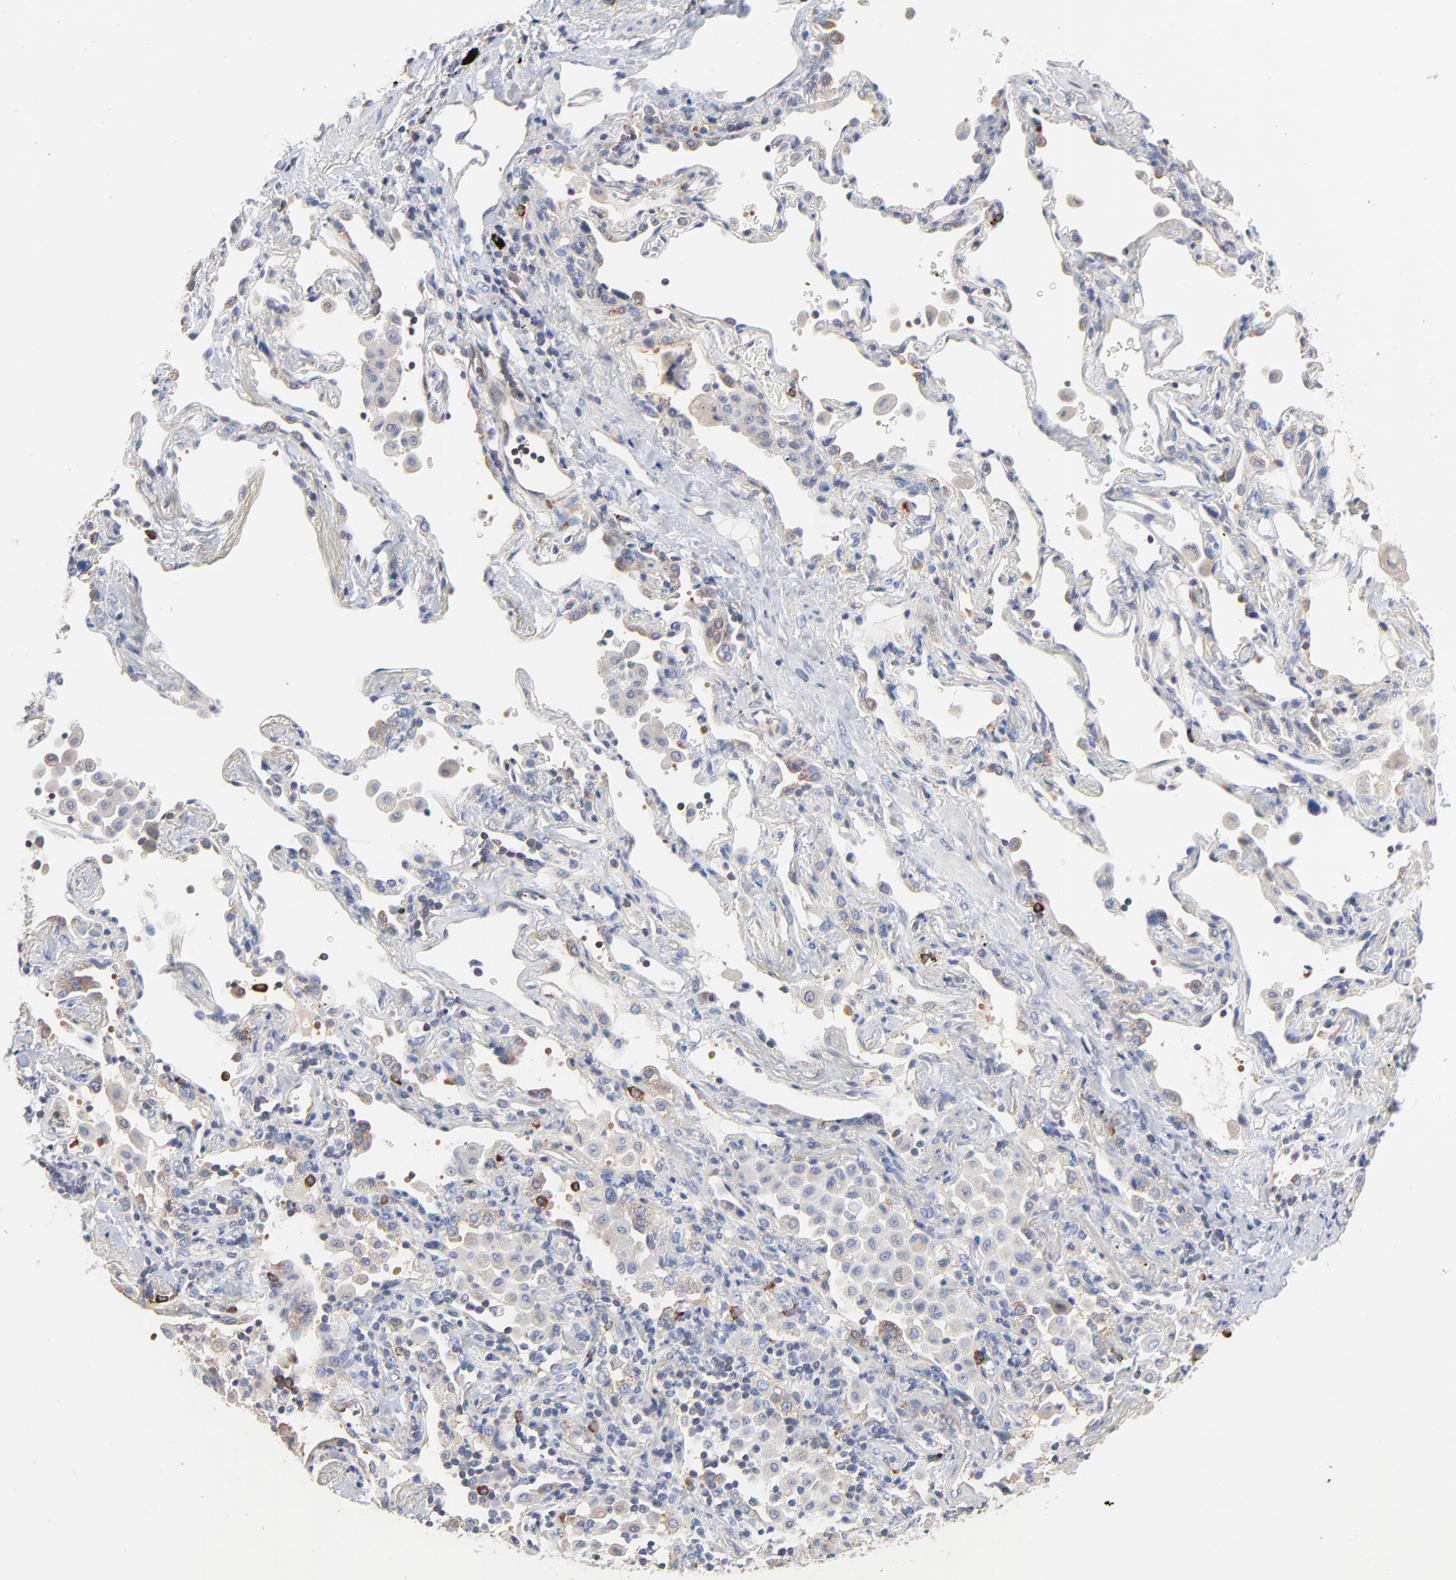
{"staining": {"intensity": "weak", "quantity": "25%-75%", "location": "cytoplasmic/membranous"}, "tissue": "lung cancer", "cell_type": "Tumor cells", "image_type": "cancer", "snomed": [{"axis": "morphology", "description": "Squamous cell carcinoma, NOS"}, {"axis": "topography", "description": "Lung"}], "caption": "This is an image of immunohistochemistry staining of lung cancer, which shows weak staining in the cytoplasmic/membranous of tumor cells.", "gene": "CD2AP", "patient": {"sex": "female", "age": 67}}